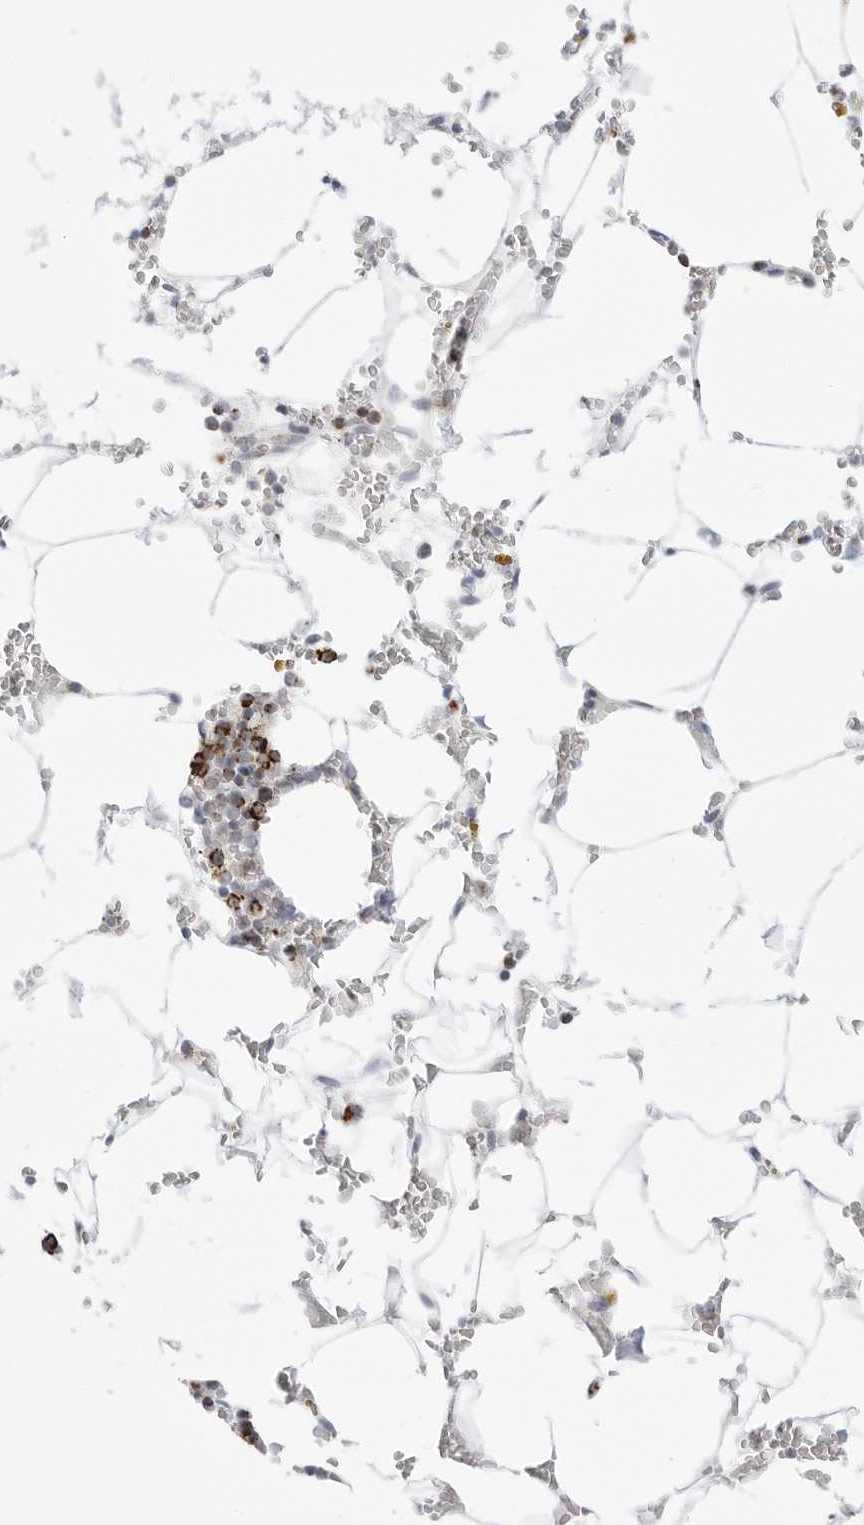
{"staining": {"intensity": "strong", "quantity": "<25%", "location": "cytoplasmic/membranous"}, "tissue": "bone marrow", "cell_type": "Hematopoietic cells", "image_type": "normal", "snomed": [{"axis": "morphology", "description": "Normal tissue, NOS"}, {"axis": "topography", "description": "Bone marrow"}], "caption": "Protein staining of unremarkable bone marrow demonstrates strong cytoplasmic/membranous staining in about <25% of hematopoietic cells. (Stains: DAB in brown, nuclei in blue, Microscopy: brightfield microscopy at high magnification).", "gene": "ATP5IF1", "patient": {"sex": "male", "age": 70}}